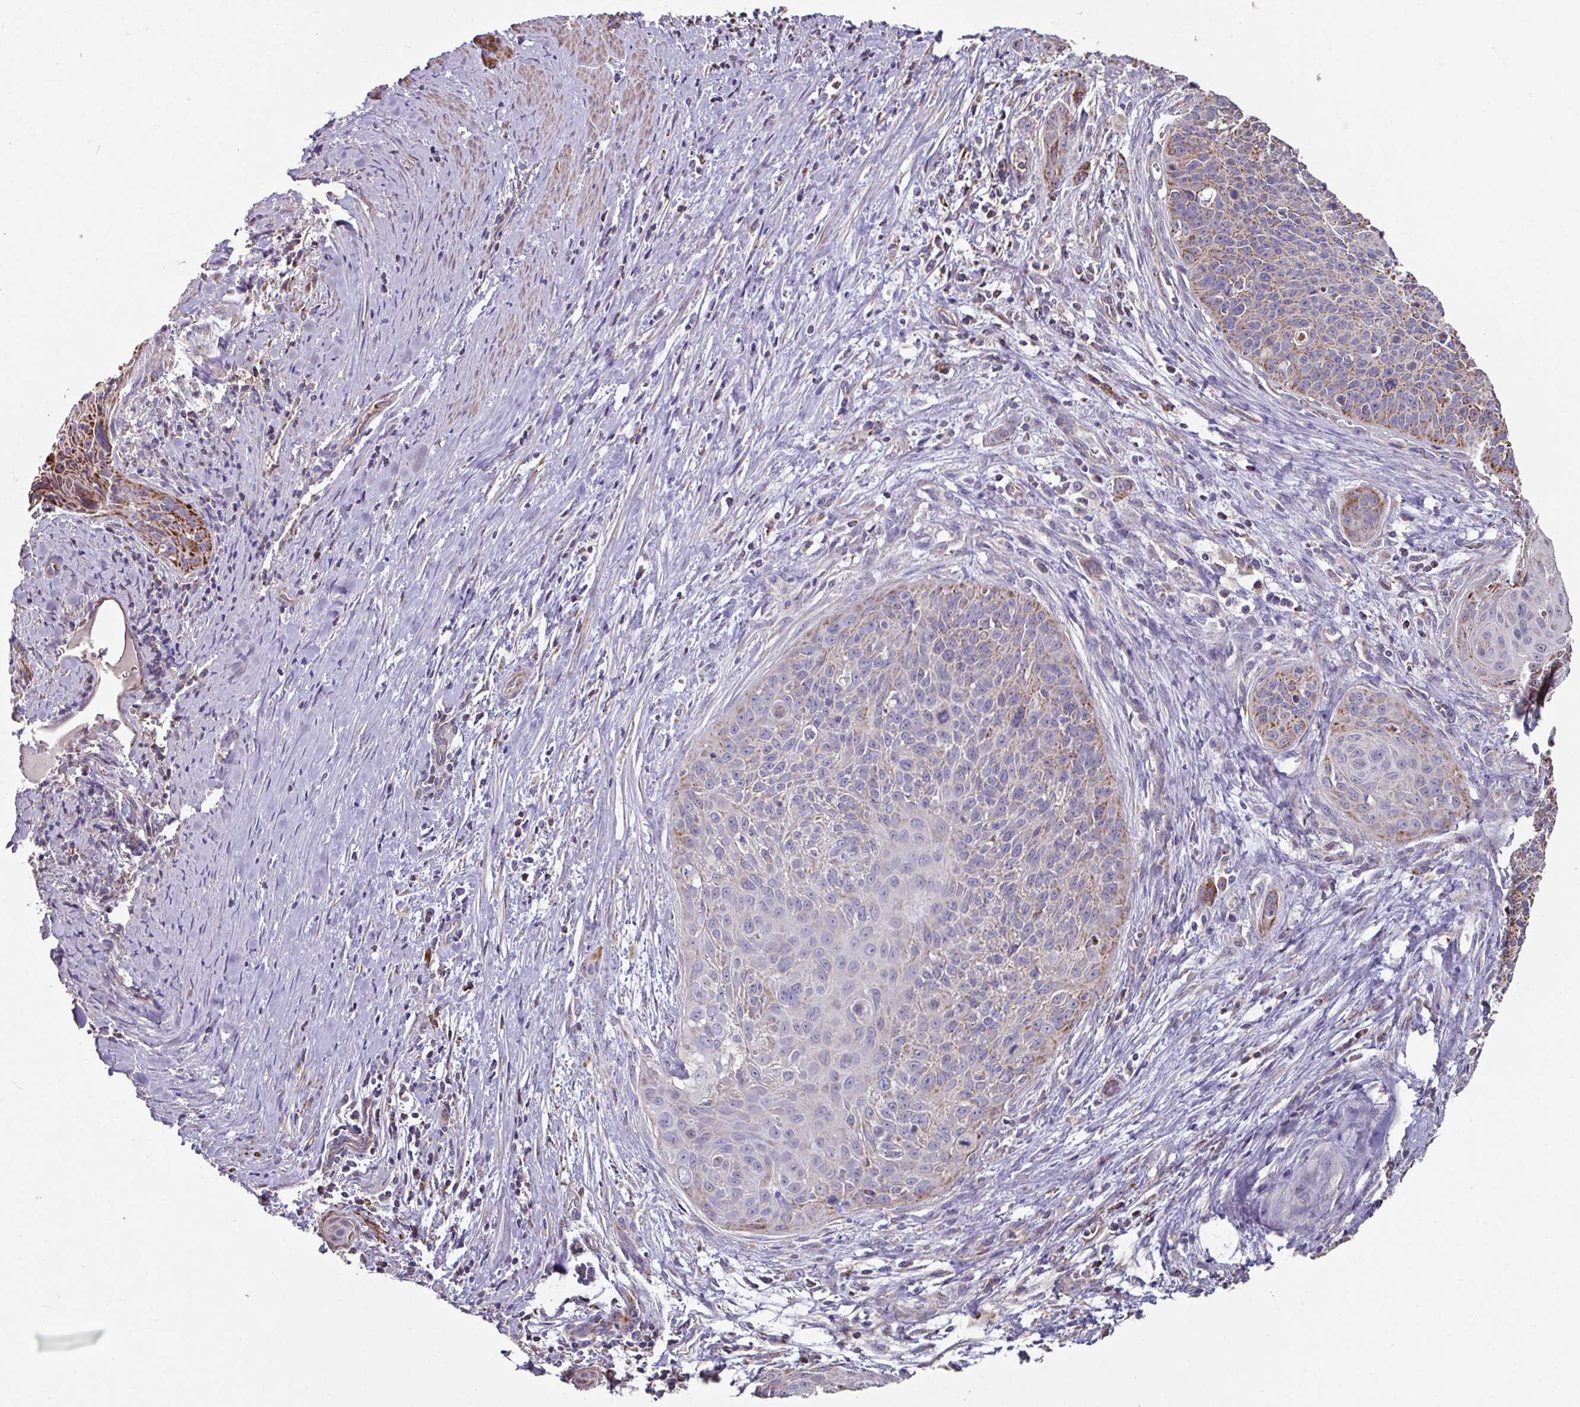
{"staining": {"intensity": "moderate", "quantity": "25%-75%", "location": "cytoplasmic/membranous"}, "tissue": "cervical cancer", "cell_type": "Tumor cells", "image_type": "cancer", "snomed": [{"axis": "morphology", "description": "Squamous cell carcinoma, NOS"}, {"axis": "topography", "description": "Cervix"}], "caption": "Cervical squamous cell carcinoma tissue exhibits moderate cytoplasmic/membranous expression in about 25%-75% of tumor cells", "gene": "OR2D3", "patient": {"sex": "female", "age": 55}}